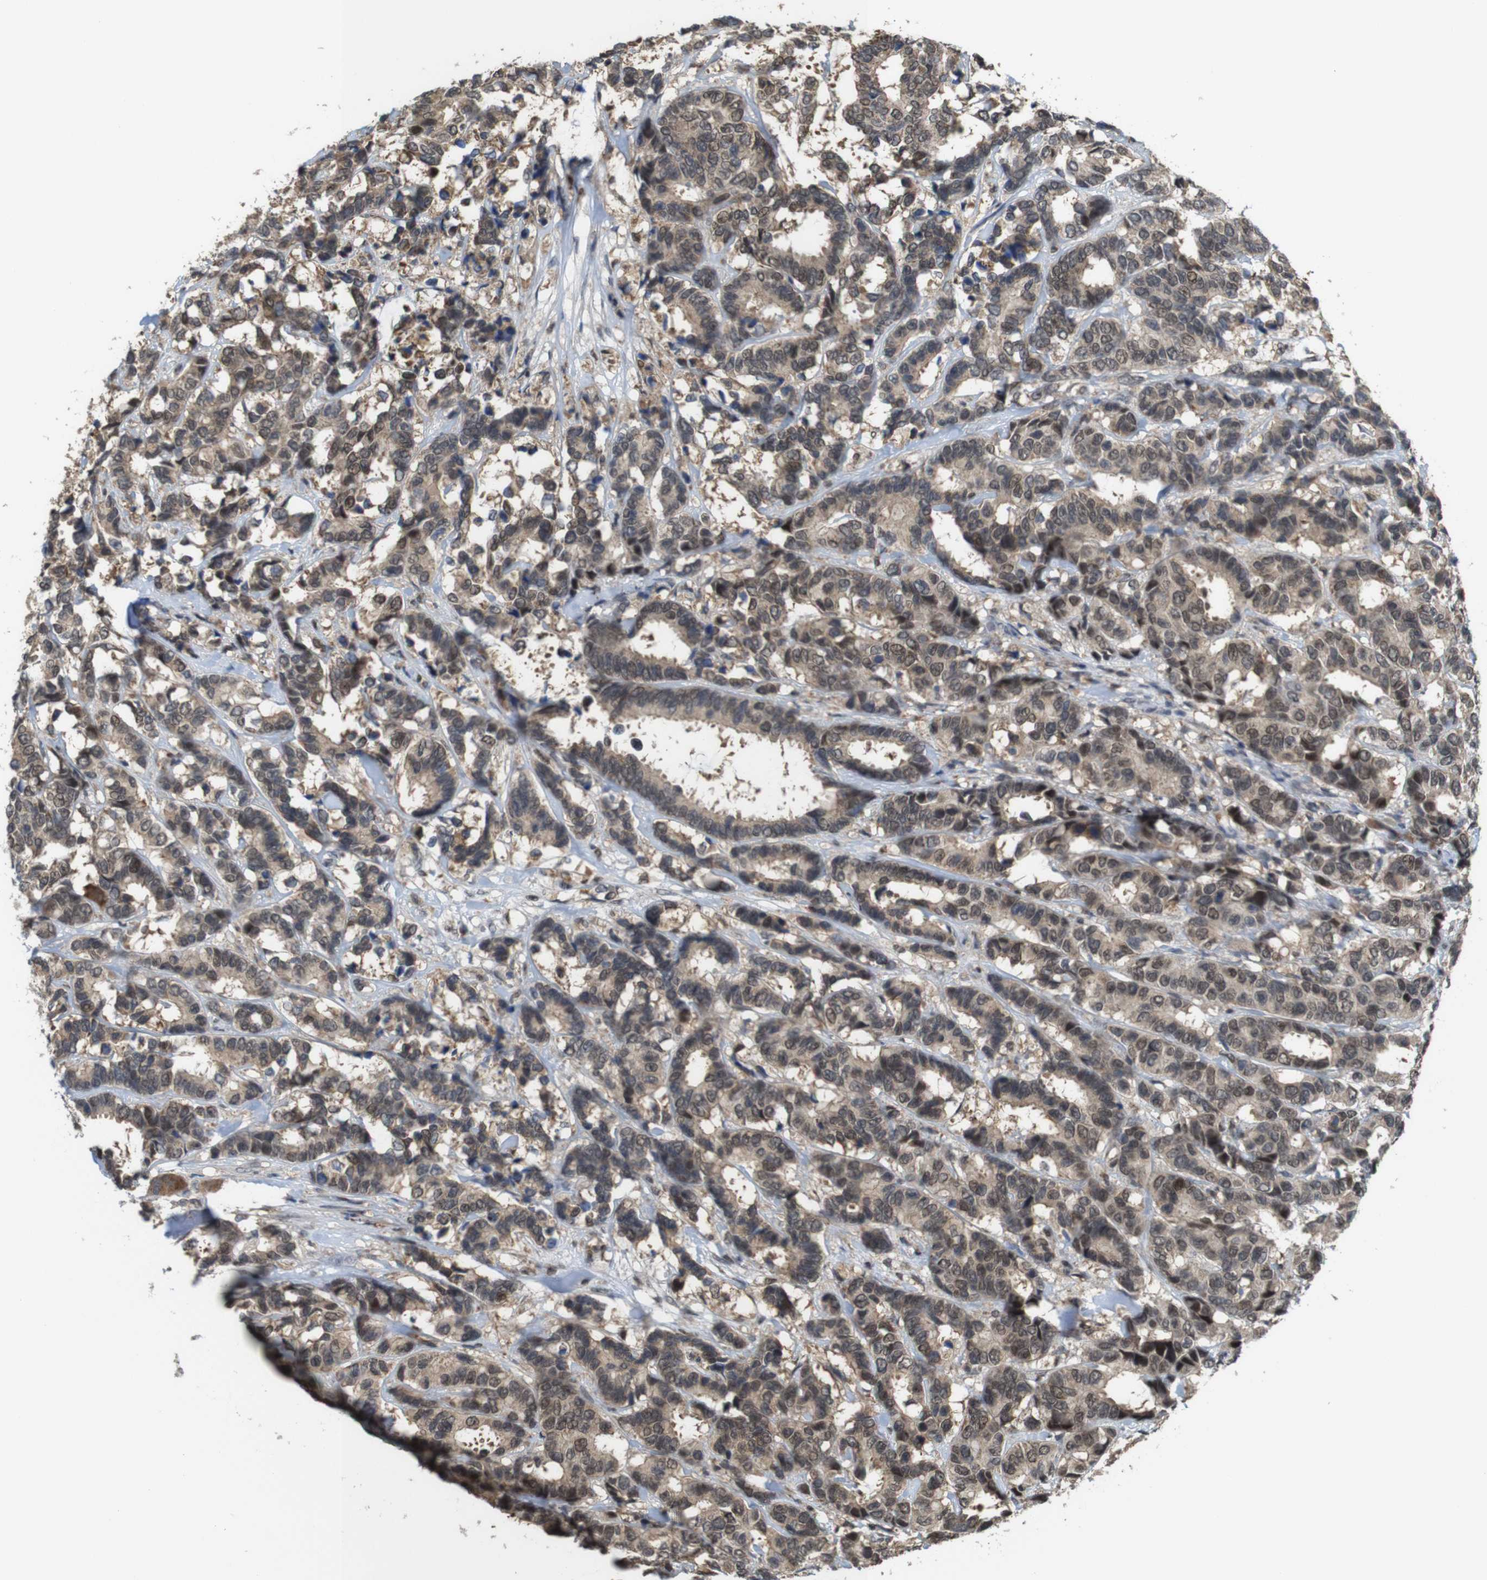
{"staining": {"intensity": "moderate", "quantity": ">75%", "location": "cytoplasmic/membranous,nuclear"}, "tissue": "breast cancer", "cell_type": "Tumor cells", "image_type": "cancer", "snomed": [{"axis": "morphology", "description": "Duct carcinoma"}, {"axis": "topography", "description": "Breast"}], "caption": "This is an image of immunohistochemistry (IHC) staining of breast cancer, which shows moderate expression in the cytoplasmic/membranous and nuclear of tumor cells.", "gene": "PNMA8A", "patient": {"sex": "female", "age": 87}}